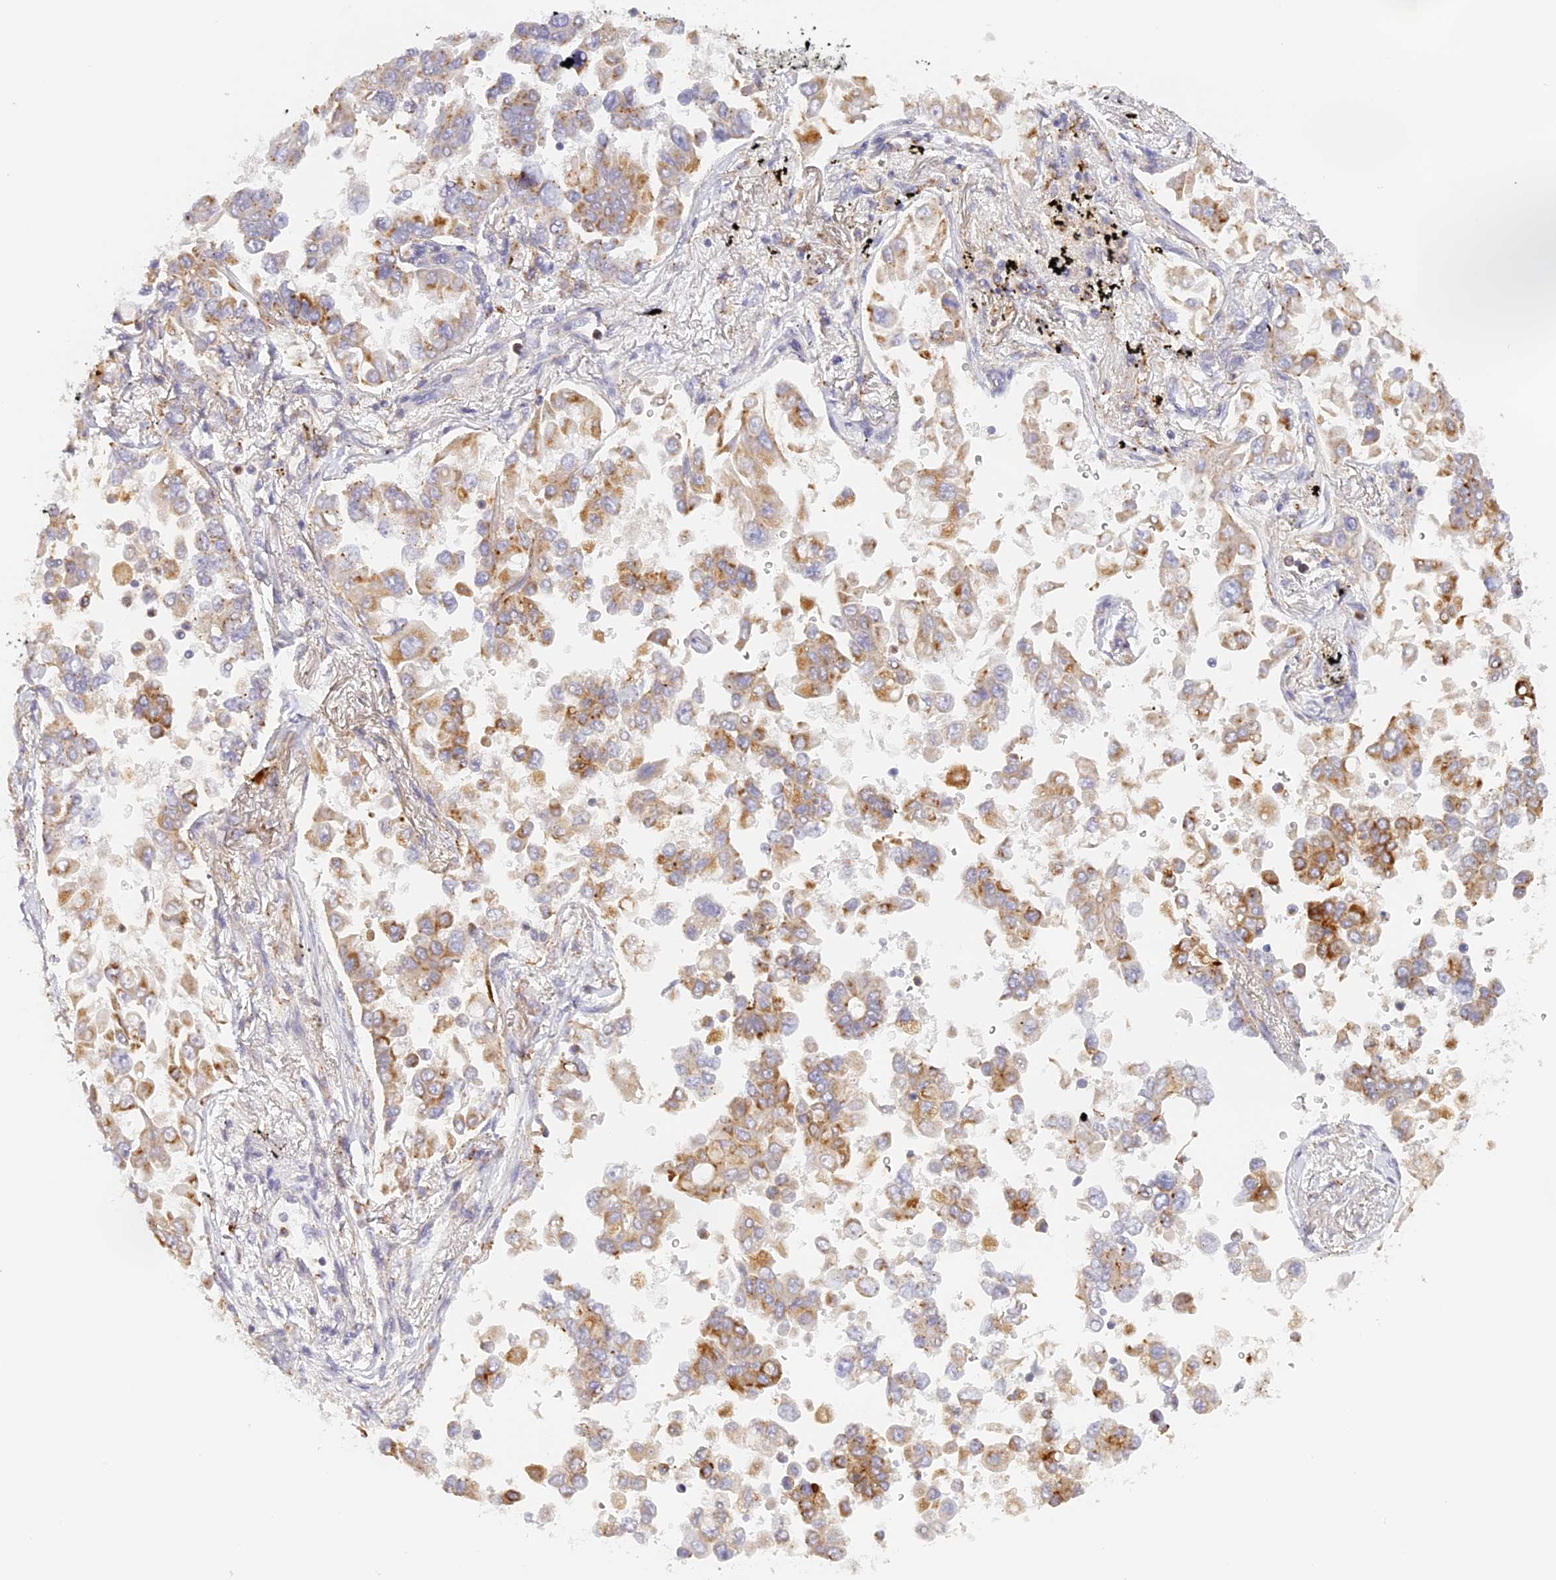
{"staining": {"intensity": "moderate", "quantity": "25%-75%", "location": "cytoplasmic/membranous"}, "tissue": "lung cancer", "cell_type": "Tumor cells", "image_type": "cancer", "snomed": [{"axis": "morphology", "description": "Adenocarcinoma, NOS"}, {"axis": "topography", "description": "Lung"}], "caption": "IHC micrograph of neoplastic tissue: human lung cancer stained using IHC reveals medium levels of moderate protein expression localized specifically in the cytoplasmic/membranous of tumor cells, appearing as a cytoplasmic/membranous brown color.", "gene": "LAMP2", "patient": {"sex": "female", "age": 67}}